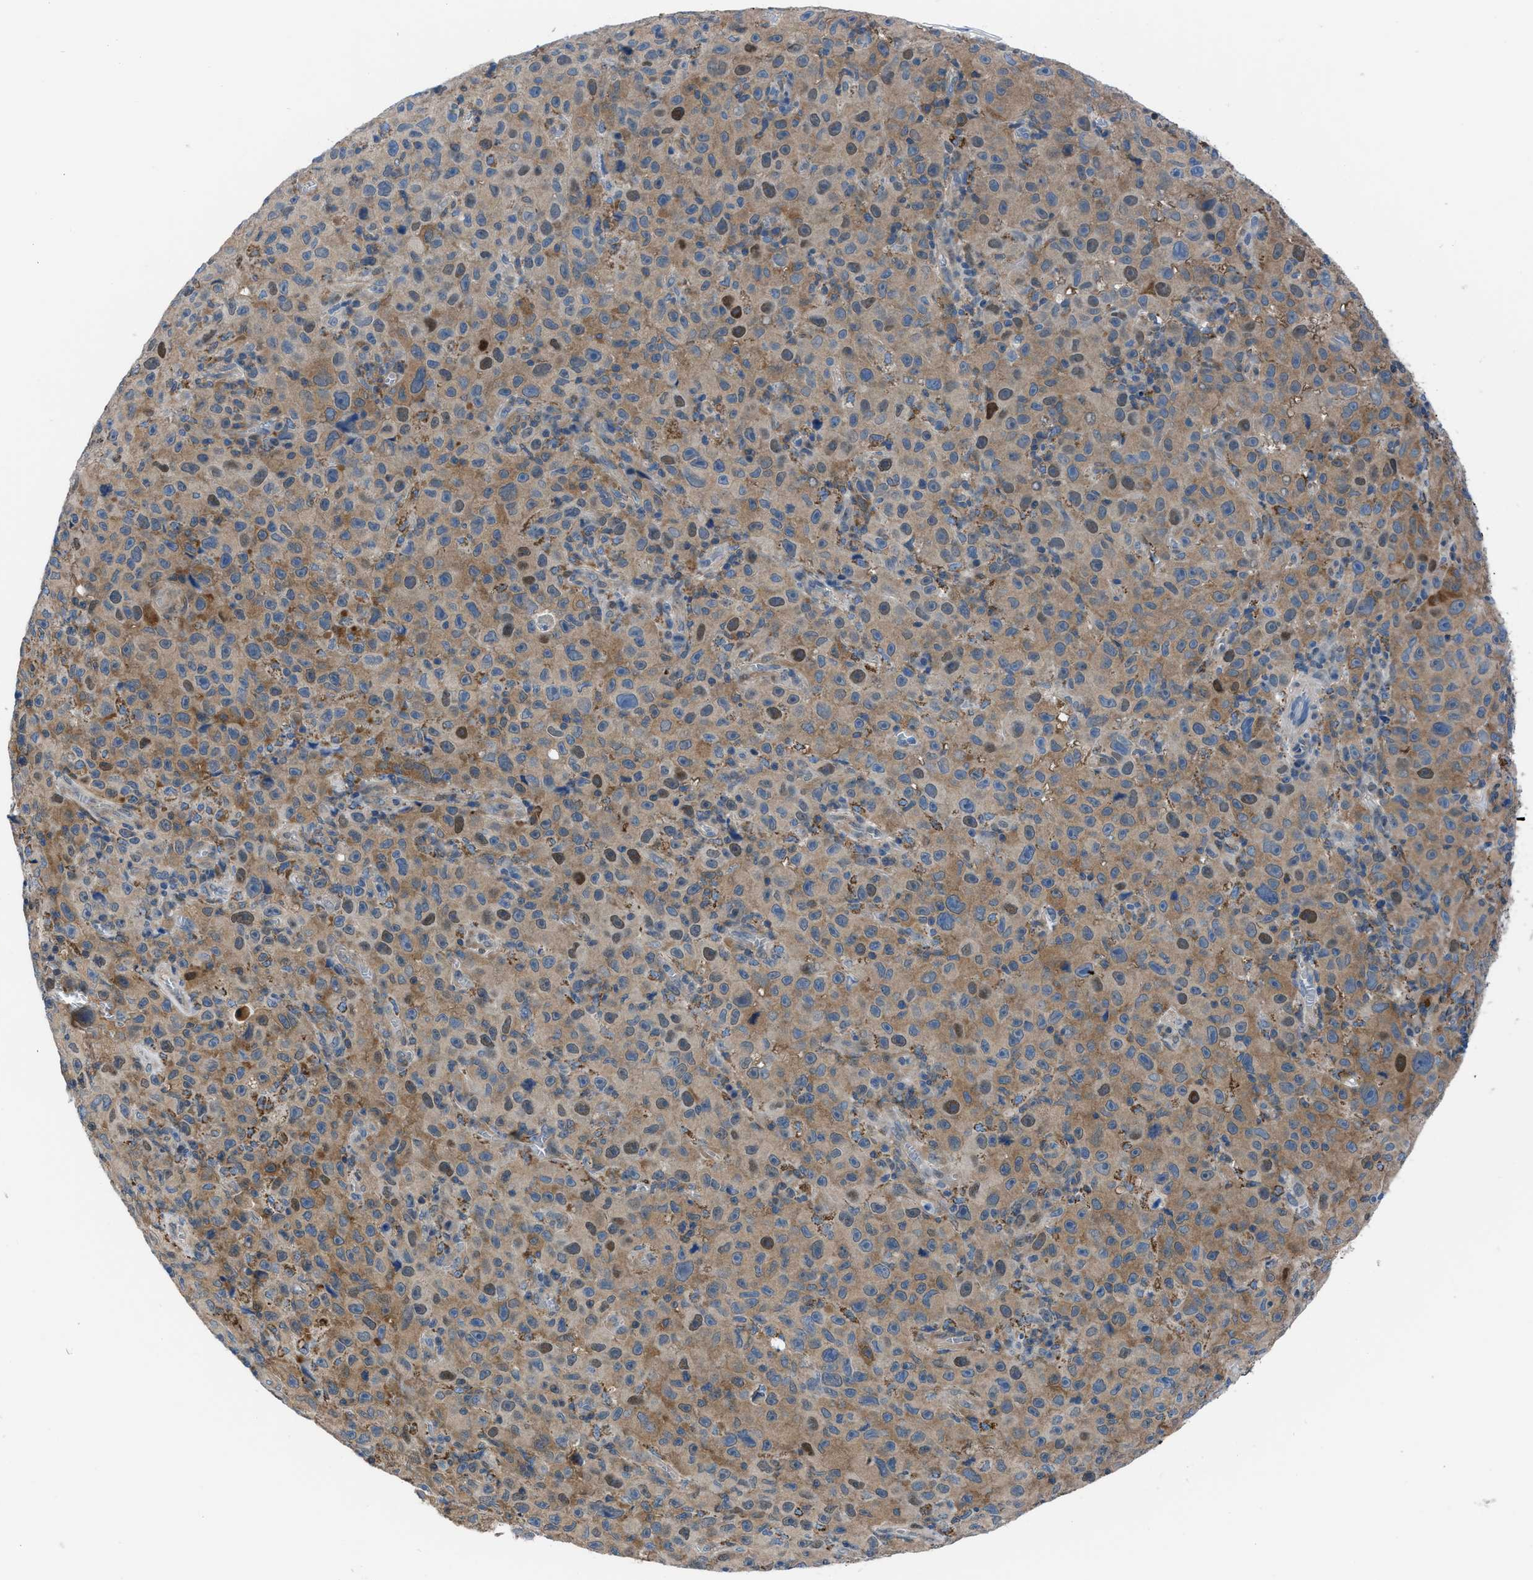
{"staining": {"intensity": "moderate", "quantity": ">75%", "location": "cytoplasmic/membranous"}, "tissue": "melanoma", "cell_type": "Tumor cells", "image_type": "cancer", "snomed": [{"axis": "morphology", "description": "Malignant melanoma, NOS"}, {"axis": "topography", "description": "Skin"}], "caption": "Immunohistochemical staining of melanoma exhibits moderate cytoplasmic/membranous protein expression in about >75% of tumor cells. (DAB (3,3'-diaminobenzidine) IHC with brightfield microscopy, high magnification).", "gene": "TMEM45B", "patient": {"sex": "female", "age": 82}}